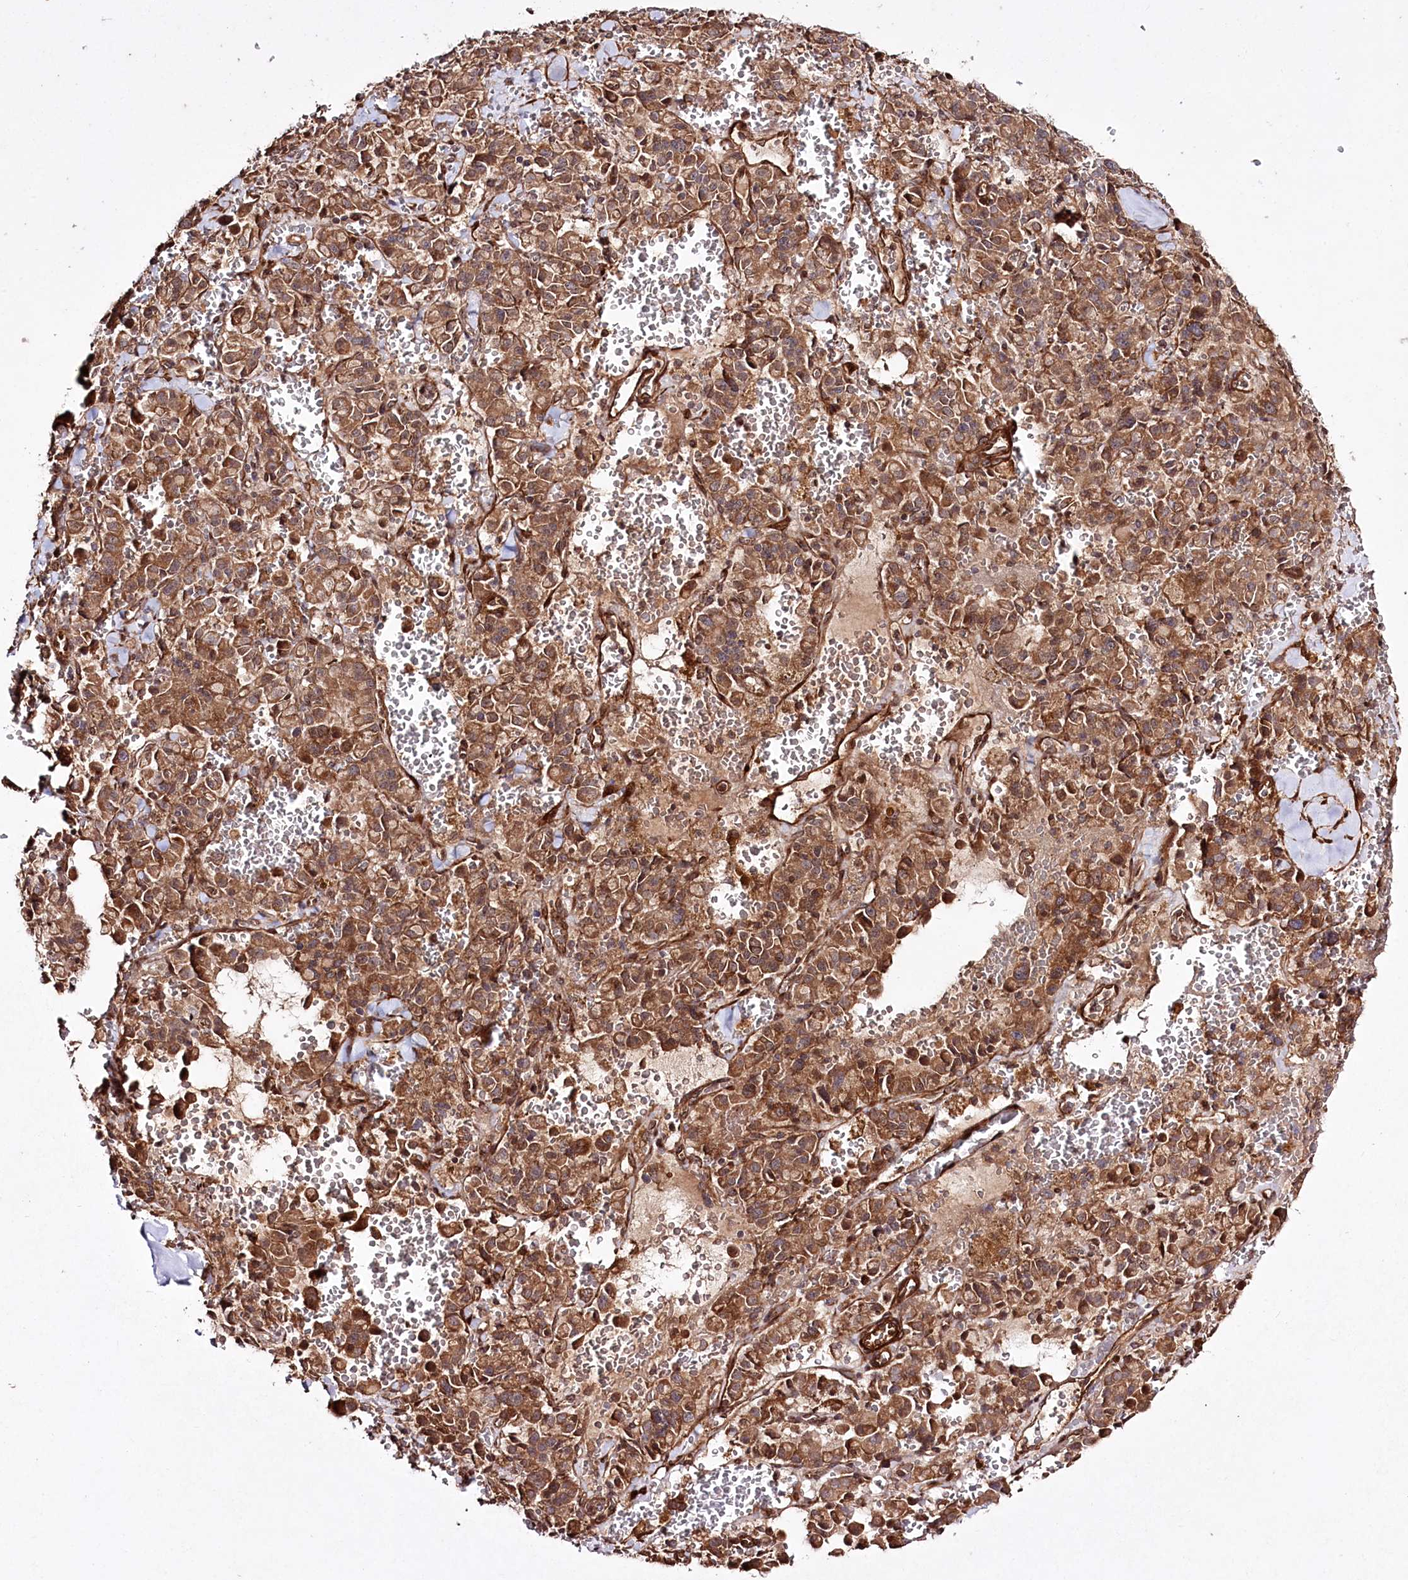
{"staining": {"intensity": "moderate", "quantity": ">75%", "location": "cytoplasmic/membranous"}, "tissue": "pancreatic cancer", "cell_type": "Tumor cells", "image_type": "cancer", "snomed": [{"axis": "morphology", "description": "Adenocarcinoma, NOS"}, {"axis": "topography", "description": "Pancreas"}], "caption": "Immunohistochemical staining of pancreatic cancer displays moderate cytoplasmic/membranous protein expression in about >75% of tumor cells.", "gene": "REXO2", "patient": {"sex": "male", "age": 65}}